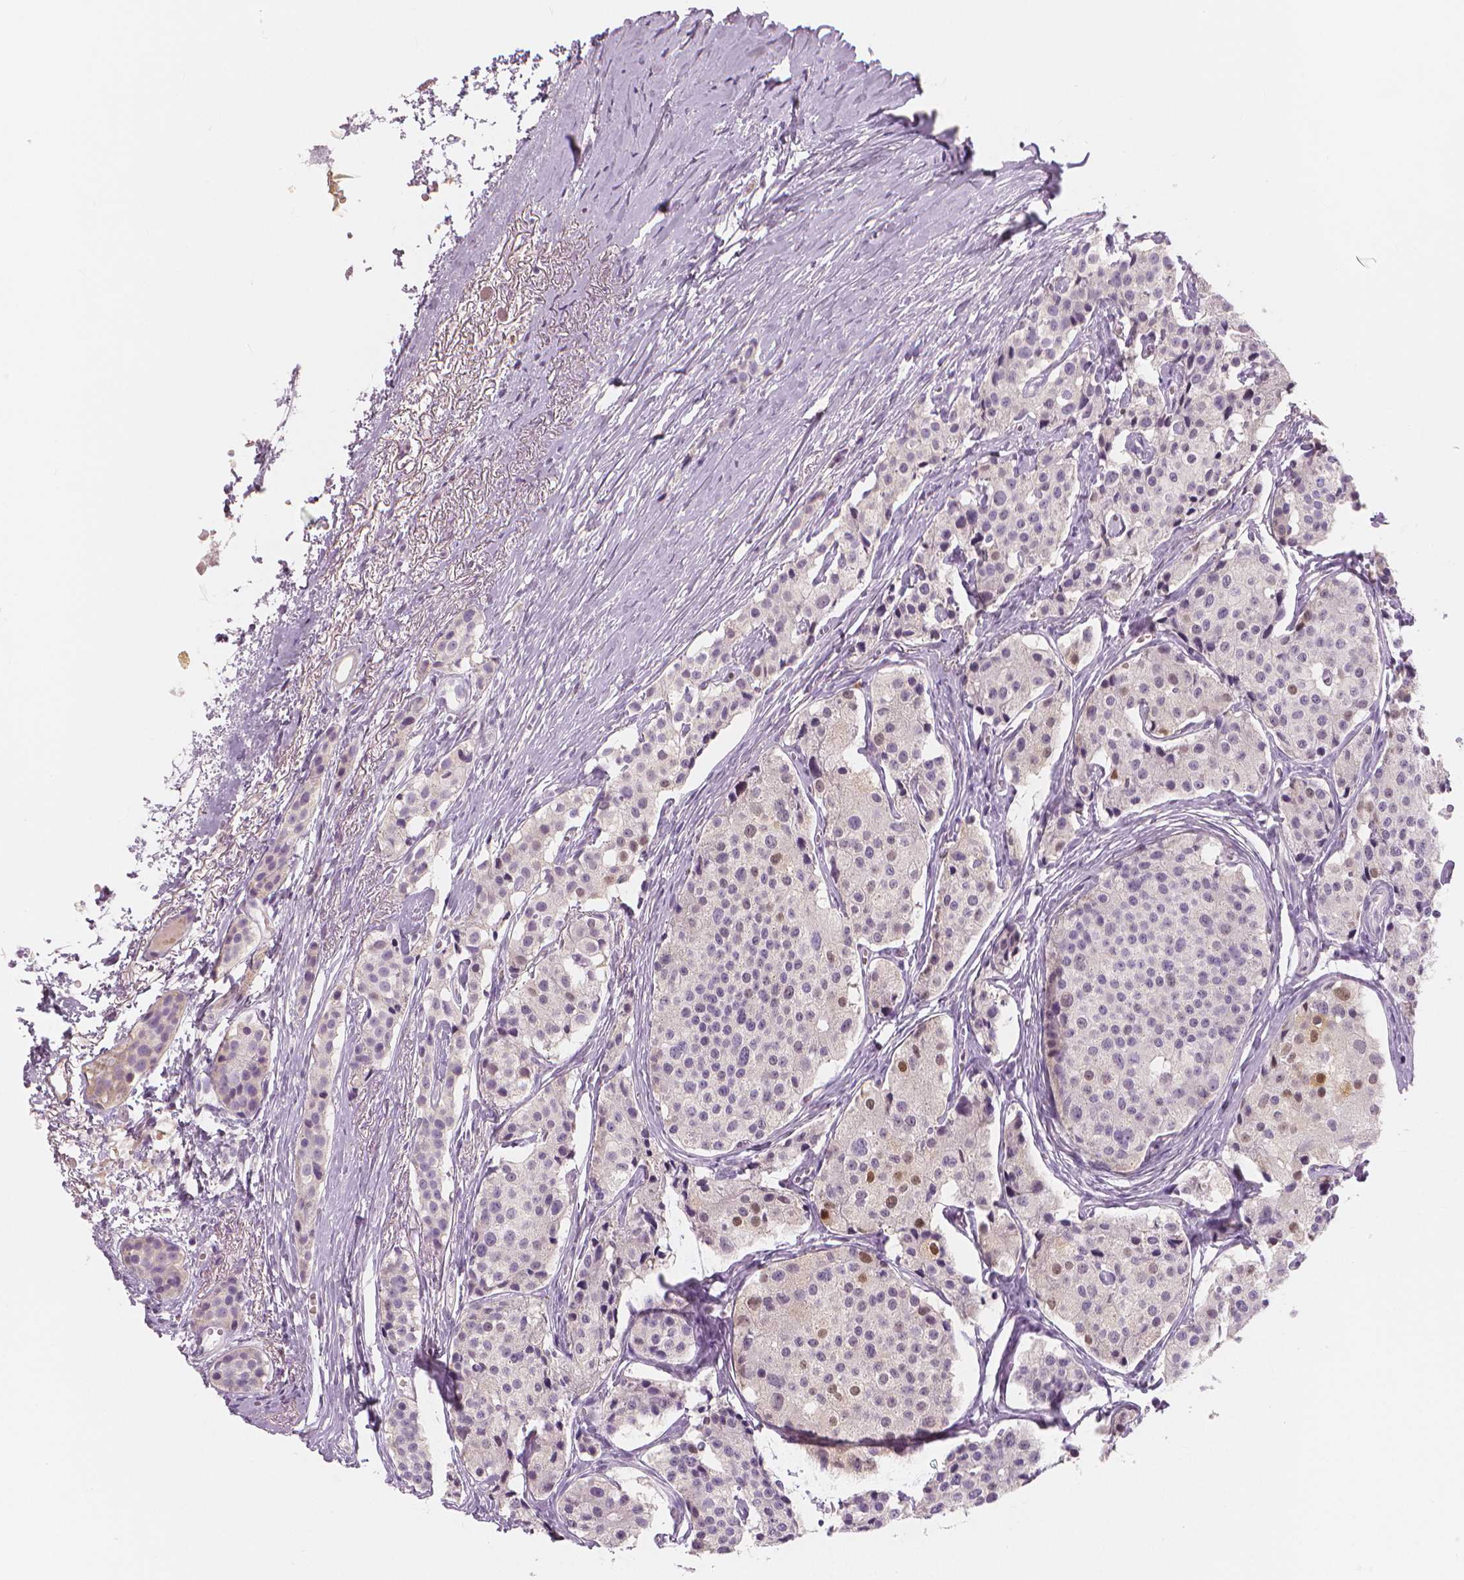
{"staining": {"intensity": "moderate", "quantity": "<25%", "location": "nuclear"}, "tissue": "carcinoid", "cell_type": "Tumor cells", "image_type": "cancer", "snomed": [{"axis": "morphology", "description": "Carcinoid, malignant, NOS"}, {"axis": "topography", "description": "Small intestine"}], "caption": "This is an image of immunohistochemistry staining of carcinoid, which shows moderate expression in the nuclear of tumor cells.", "gene": "RNASE7", "patient": {"sex": "female", "age": 65}}